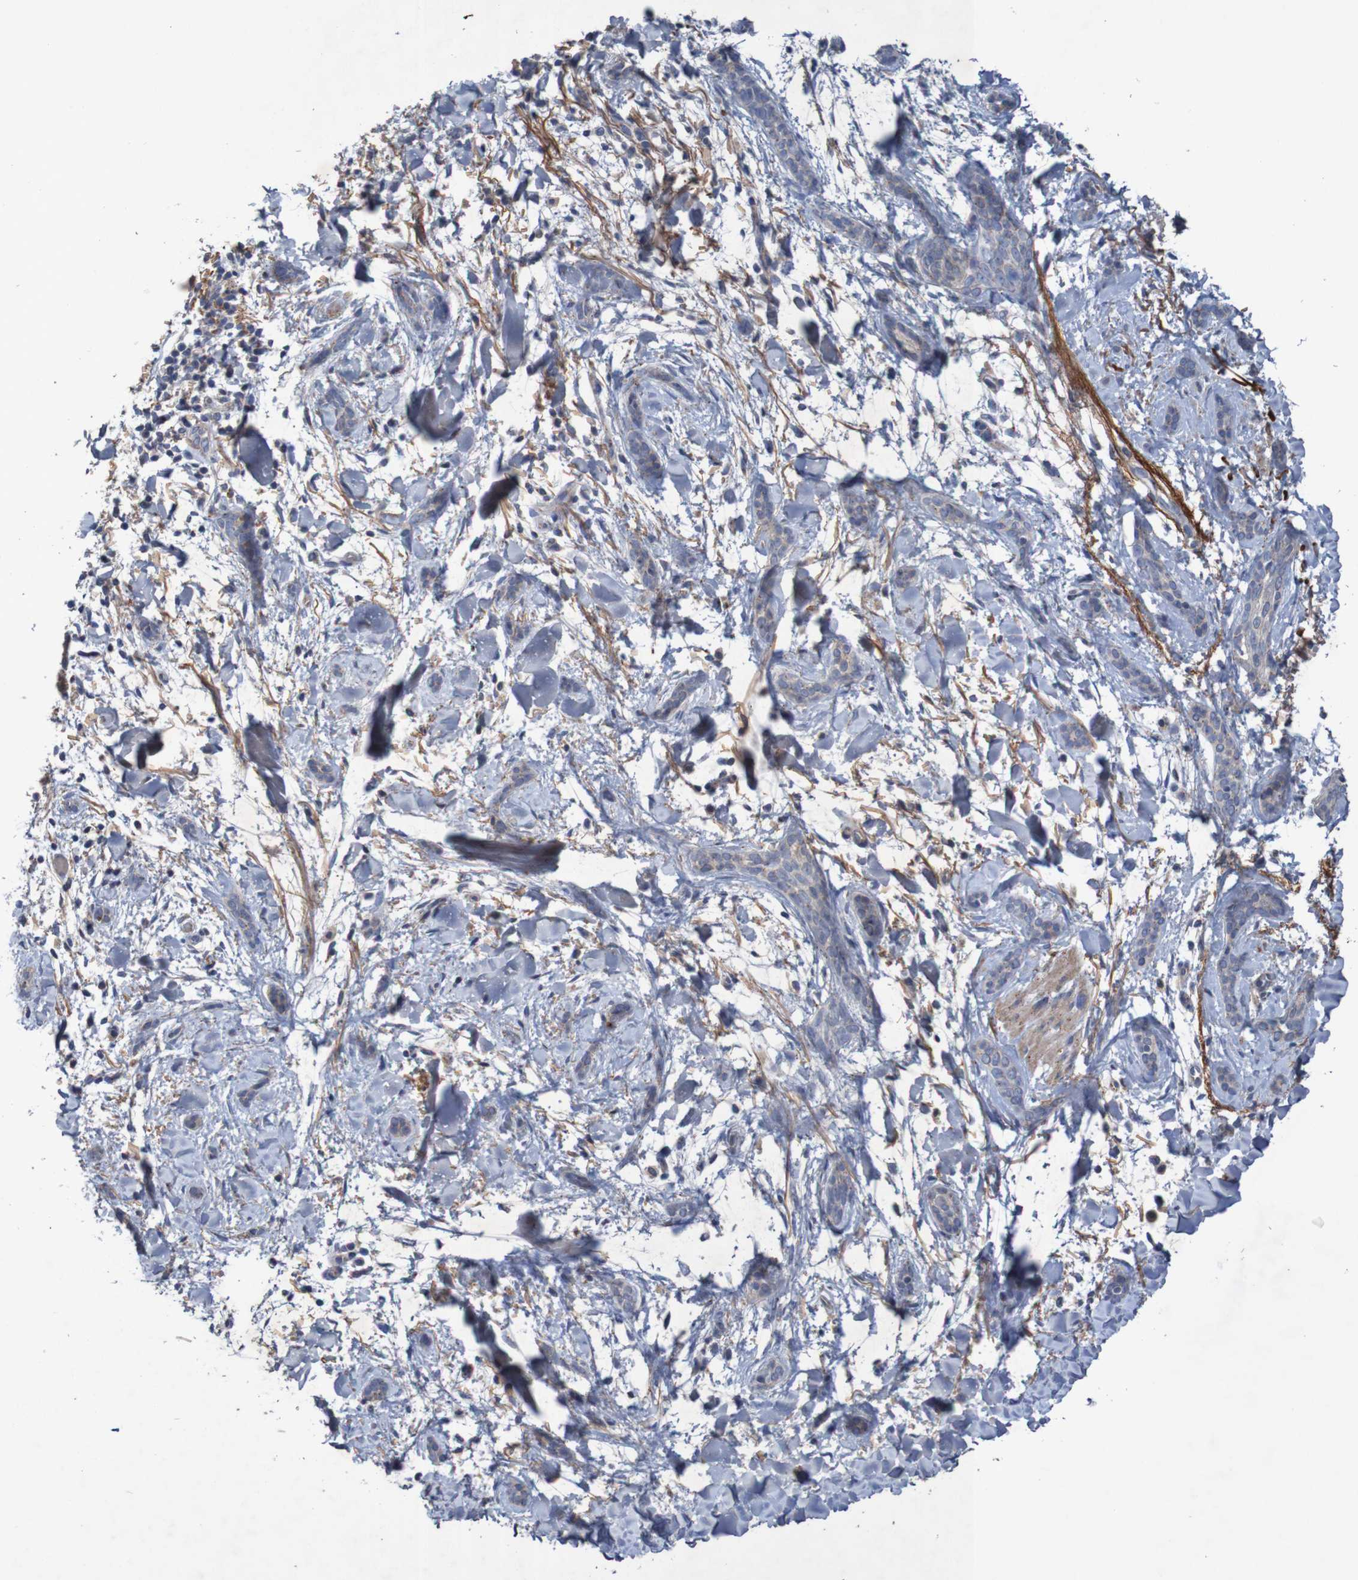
{"staining": {"intensity": "negative", "quantity": "none", "location": "none"}, "tissue": "skin cancer", "cell_type": "Tumor cells", "image_type": "cancer", "snomed": [{"axis": "morphology", "description": "Basal cell carcinoma"}, {"axis": "morphology", "description": "Adnexal tumor, benign"}, {"axis": "topography", "description": "Skin"}], "caption": "Immunohistochemistry (IHC) micrograph of skin cancer stained for a protein (brown), which demonstrates no staining in tumor cells.", "gene": "ANGPT4", "patient": {"sex": "female", "age": 42}}